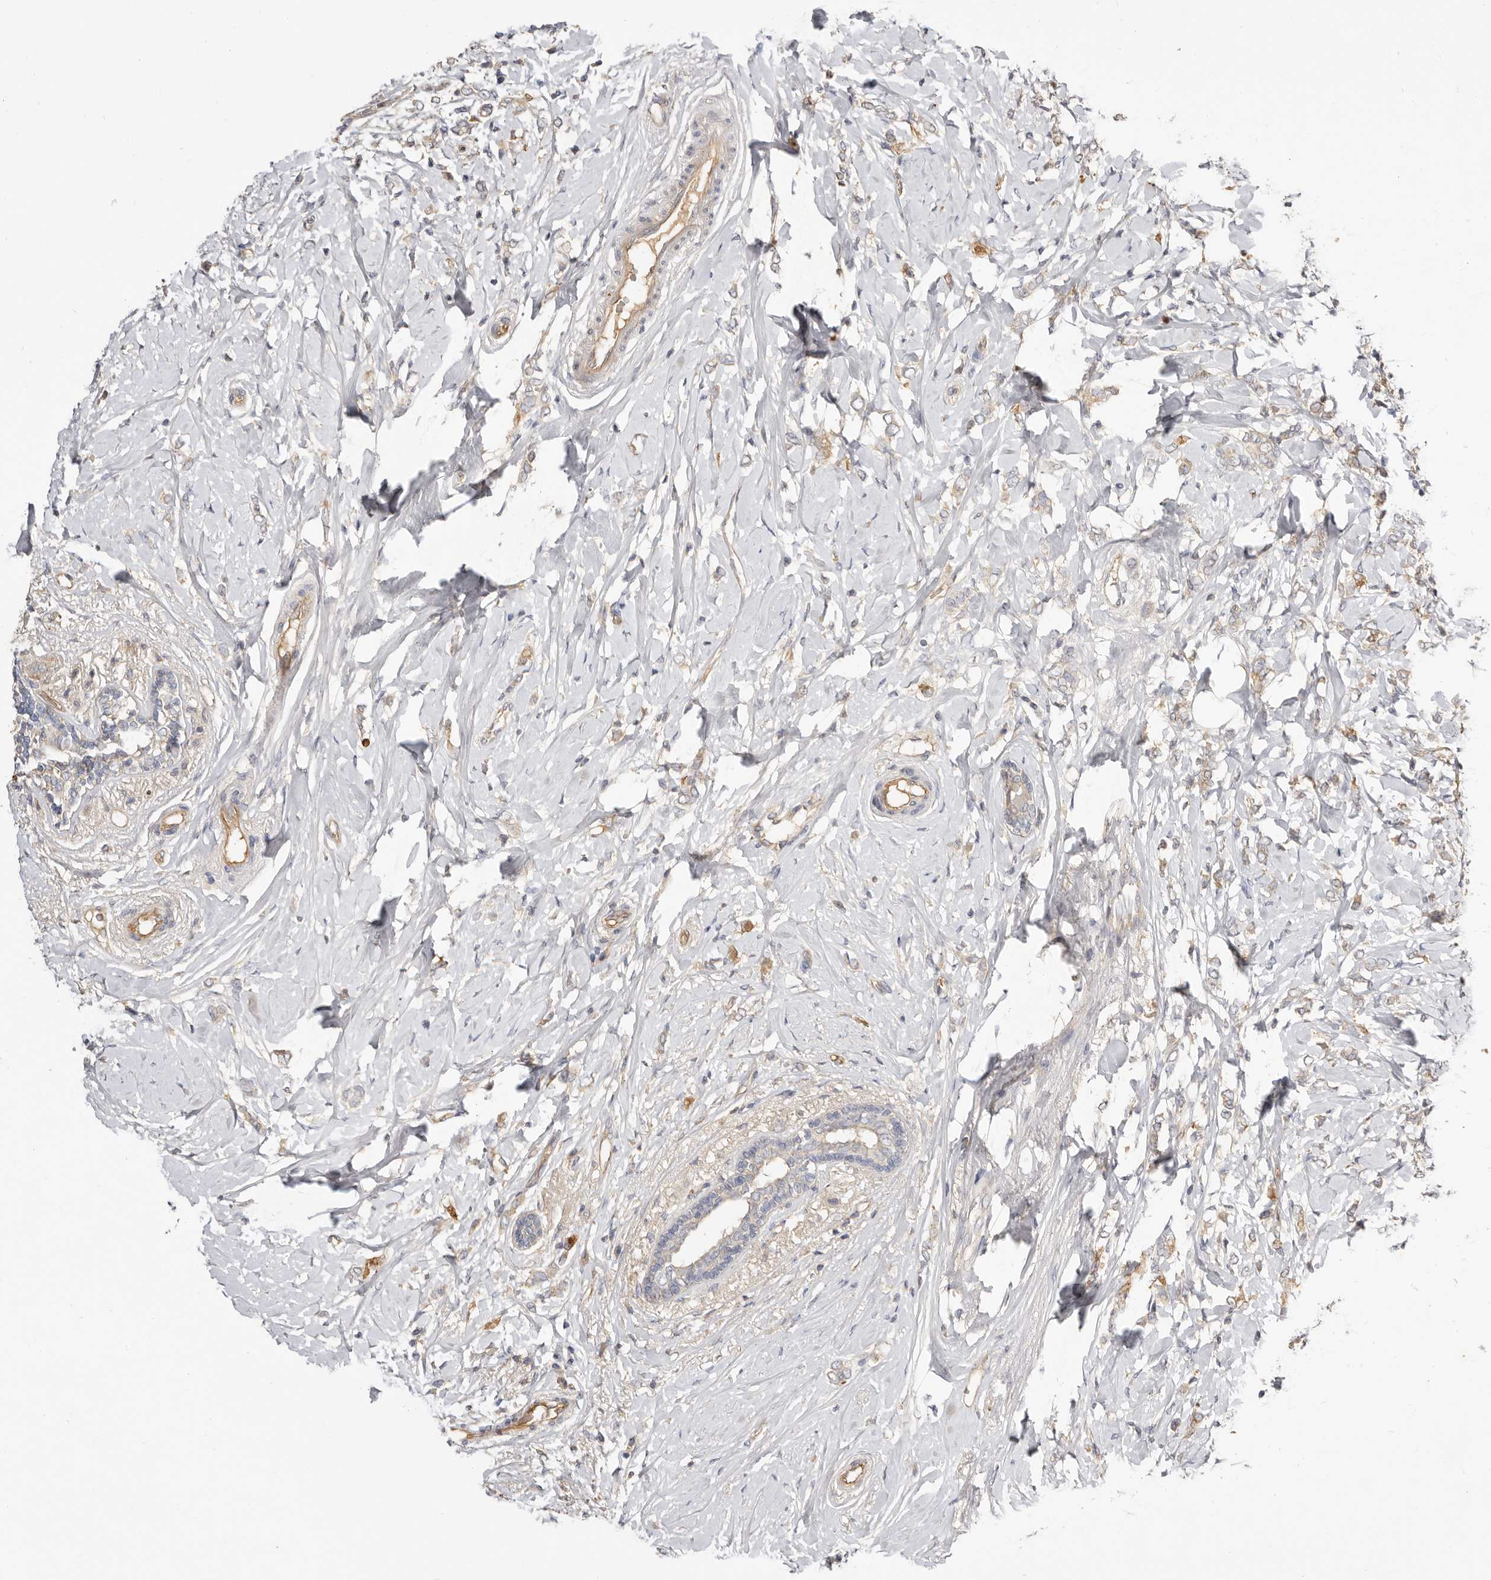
{"staining": {"intensity": "weak", "quantity": "25%-75%", "location": "cytoplasmic/membranous"}, "tissue": "breast cancer", "cell_type": "Tumor cells", "image_type": "cancer", "snomed": [{"axis": "morphology", "description": "Normal tissue, NOS"}, {"axis": "morphology", "description": "Lobular carcinoma"}, {"axis": "topography", "description": "Breast"}], "caption": "Protein expression analysis of lobular carcinoma (breast) demonstrates weak cytoplasmic/membranous staining in approximately 25%-75% of tumor cells. The staining was performed using DAB (3,3'-diaminobenzidine) to visualize the protein expression in brown, while the nuclei were stained in blue with hematoxylin (Magnification: 20x).", "gene": "ADAMTS9", "patient": {"sex": "female", "age": 47}}